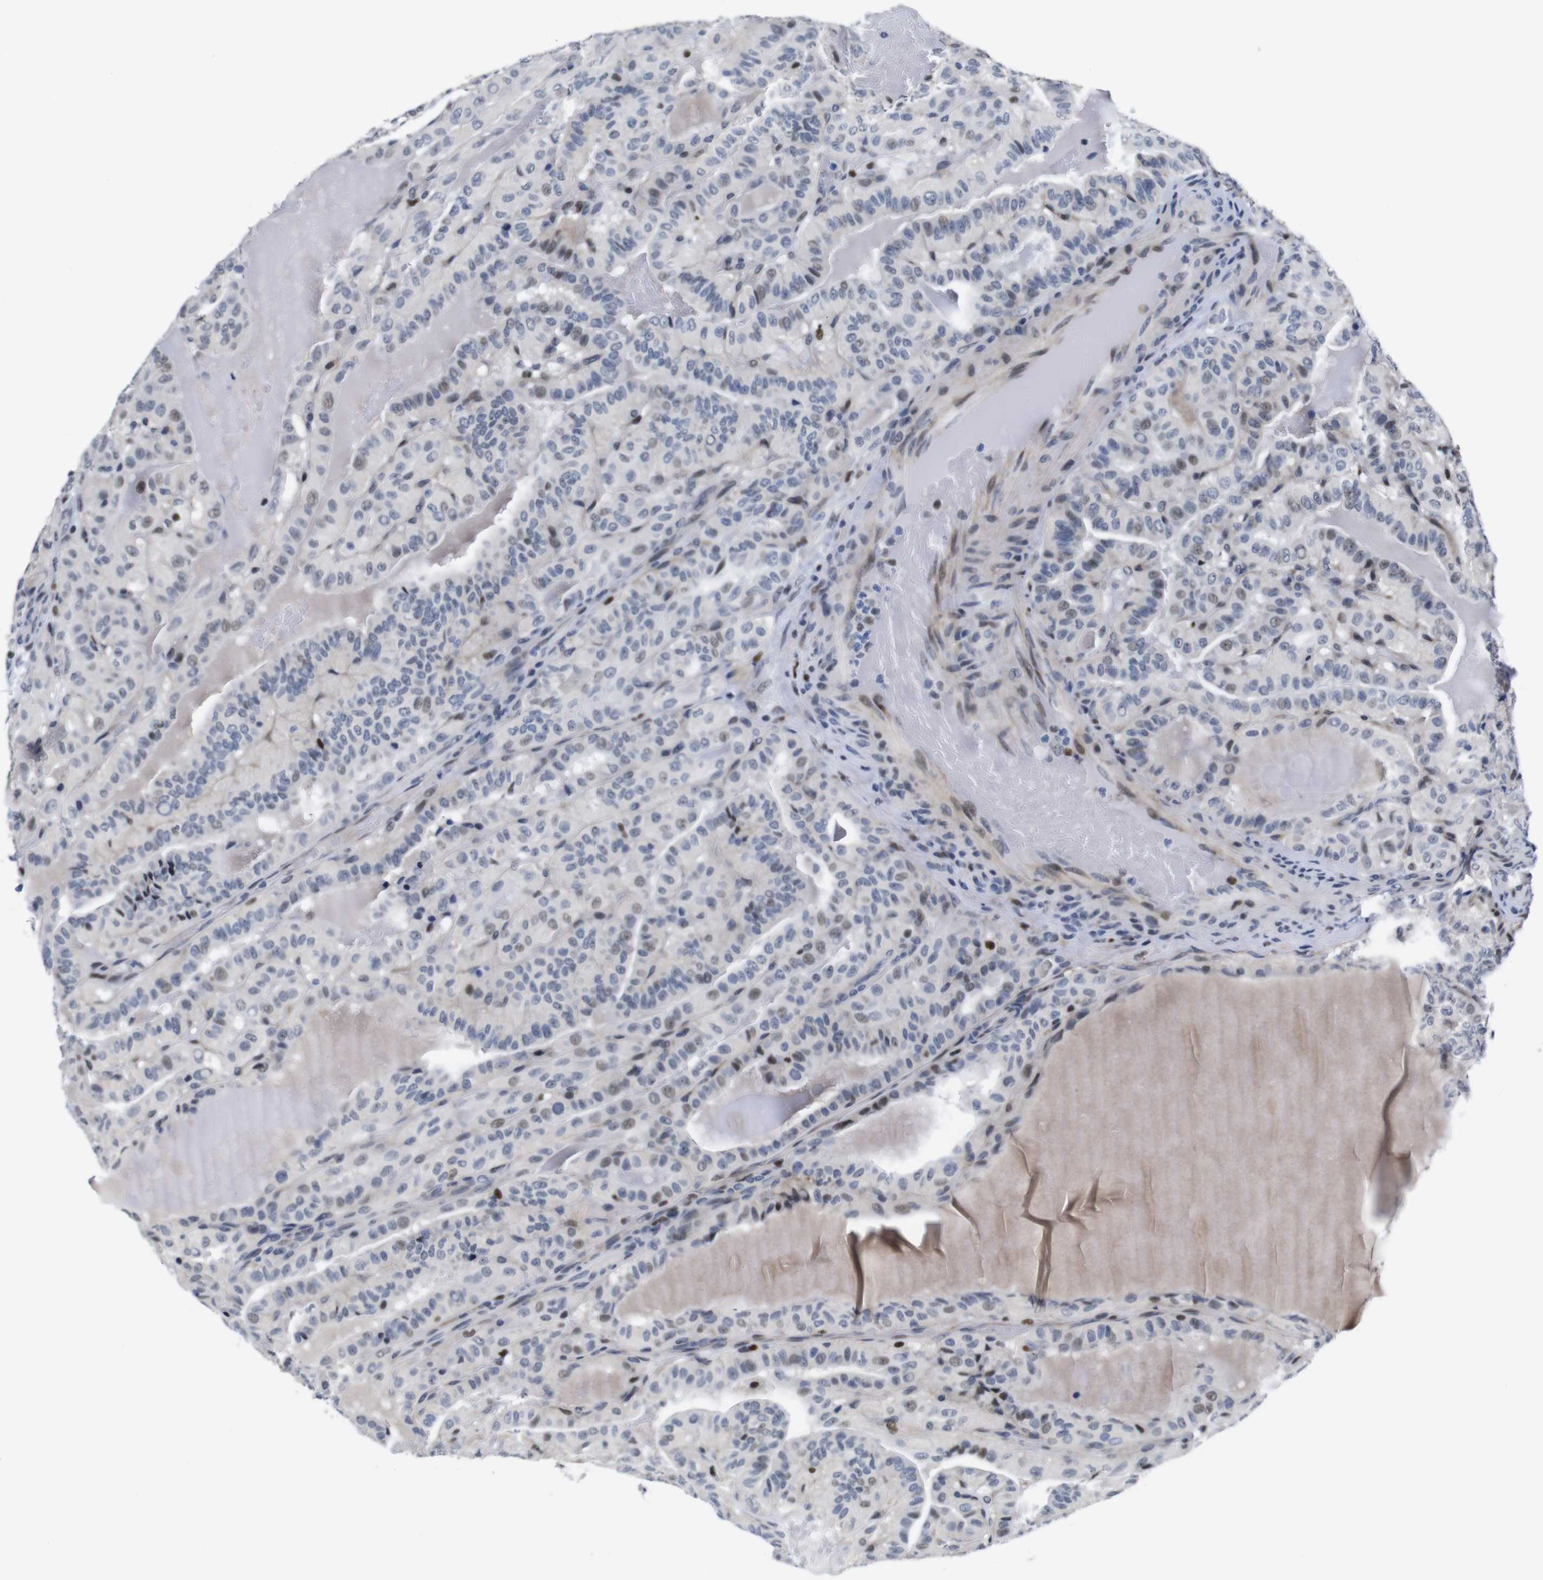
{"staining": {"intensity": "weak", "quantity": "<25%", "location": "nuclear"}, "tissue": "thyroid cancer", "cell_type": "Tumor cells", "image_type": "cancer", "snomed": [{"axis": "morphology", "description": "Papillary adenocarcinoma, NOS"}, {"axis": "topography", "description": "Thyroid gland"}], "caption": "Immunohistochemistry (IHC) image of neoplastic tissue: human thyroid papillary adenocarcinoma stained with DAB (3,3'-diaminobenzidine) shows no significant protein expression in tumor cells.", "gene": "GATA6", "patient": {"sex": "male", "age": 77}}